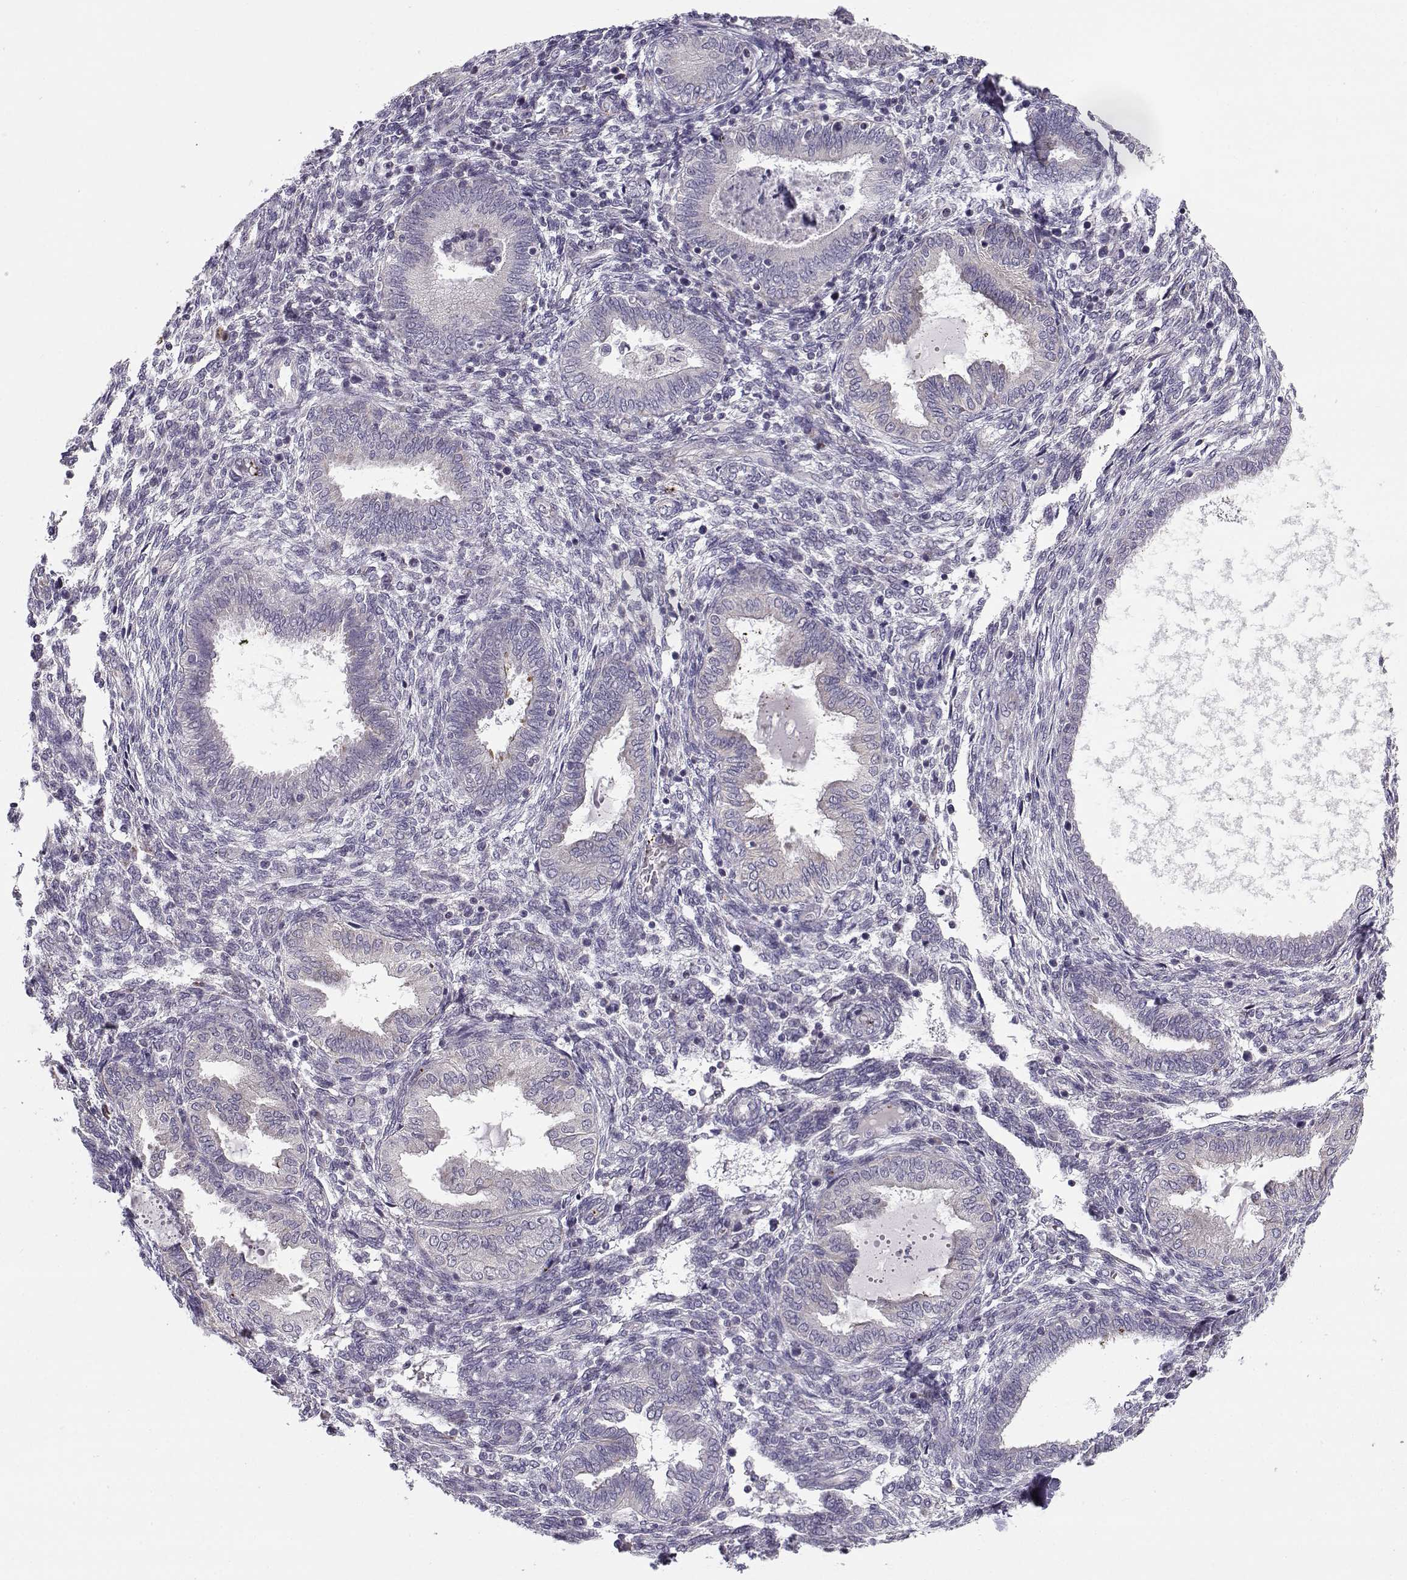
{"staining": {"intensity": "negative", "quantity": "none", "location": "none"}, "tissue": "endometrium", "cell_type": "Cells in endometrial stroma", "image_type": "normal", "snomed": [{"axis": "morphology", "description": "Normal tissue, NOS"}, {"axis": "topography", "description": "Endometrium"}], "caption": "This is a micrograph of IHC staining of unremarkable endometrium, which shows no positivity in cells in endometrial stroma. Nuclei are stained in blue.", "gene": "KLF17", "patient": {"sex": "female", "age": 42}}